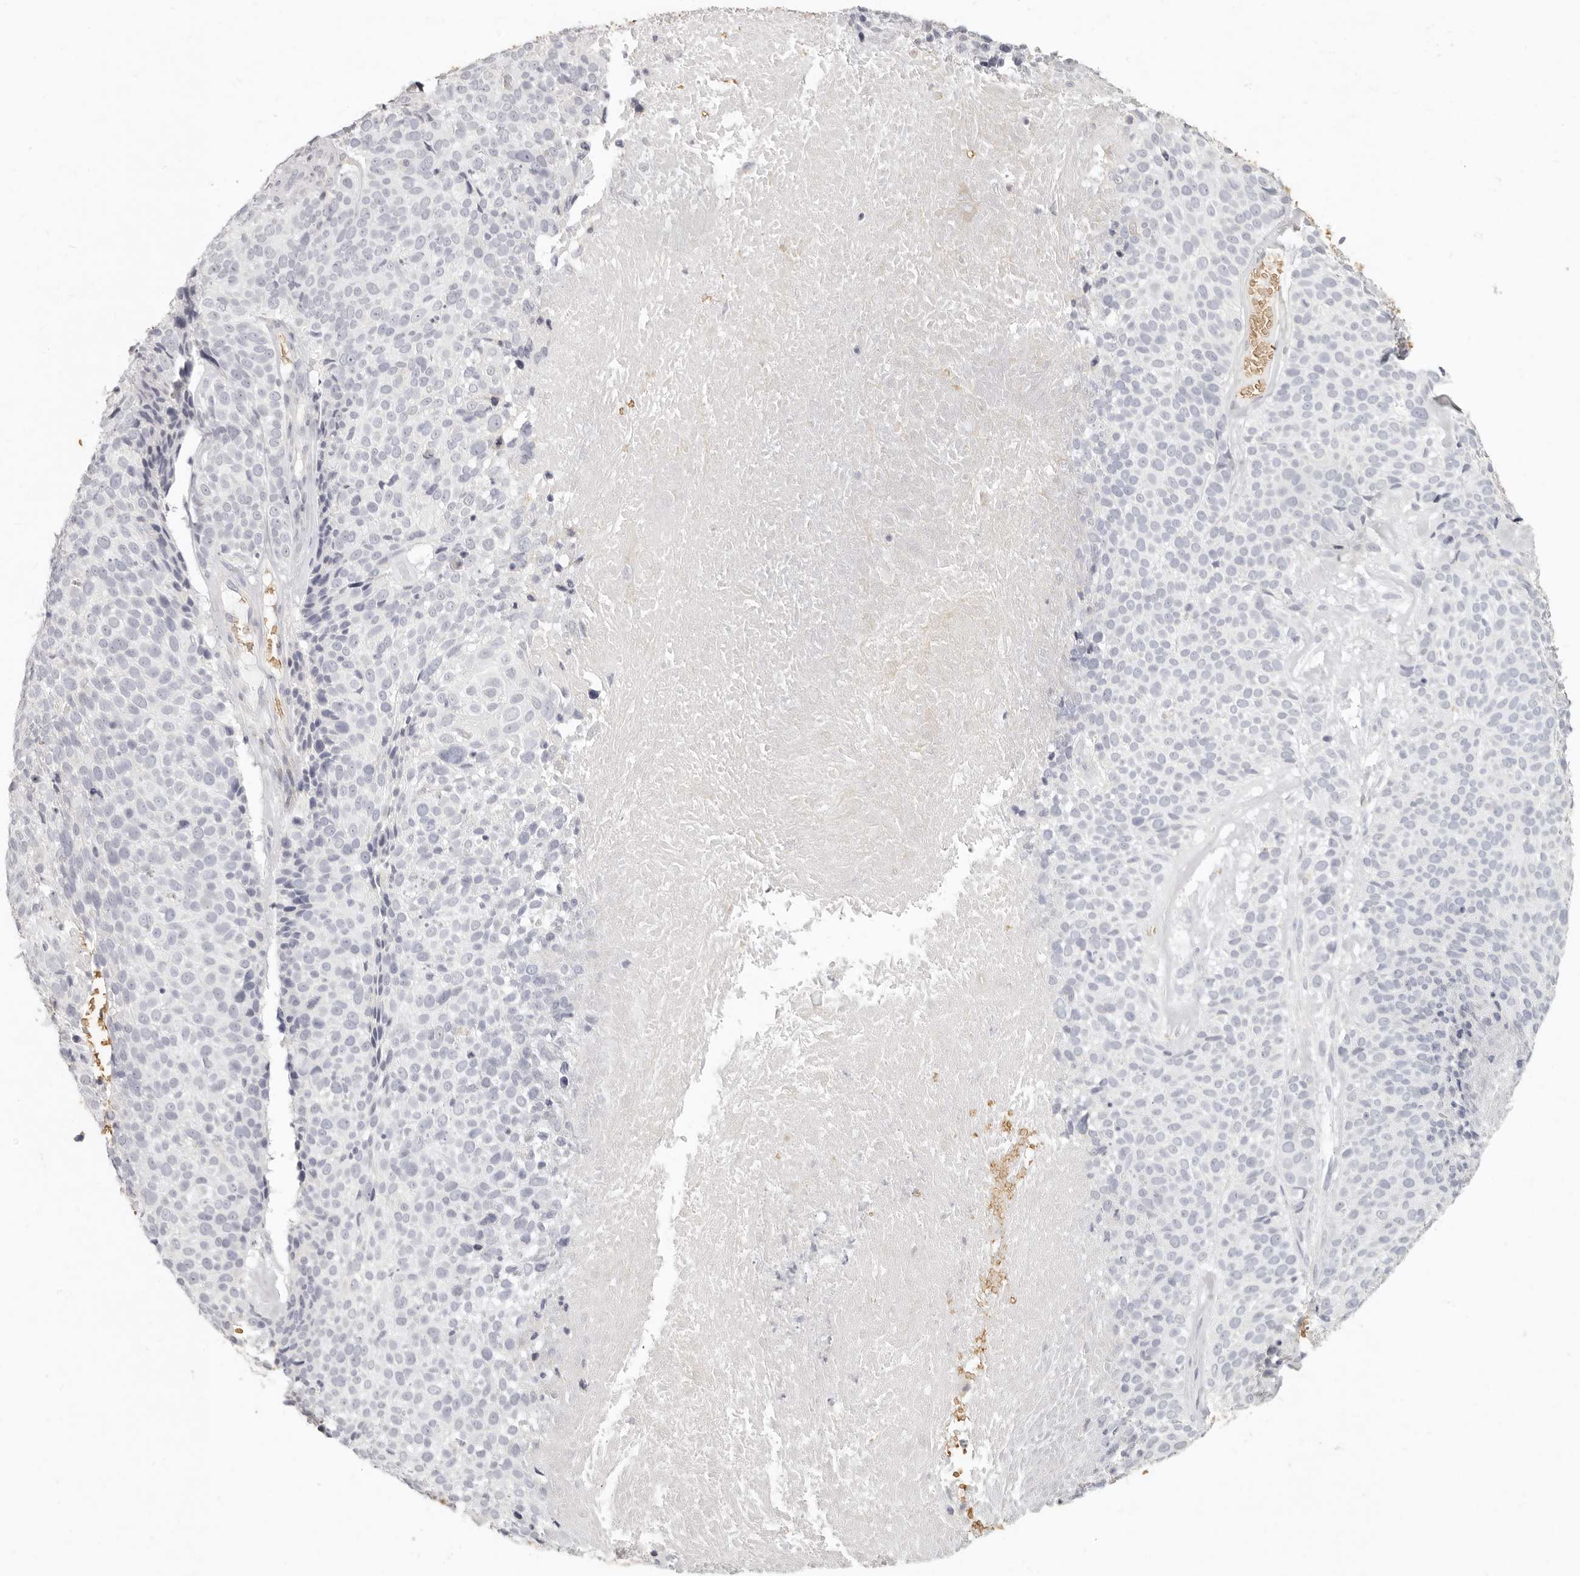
{"staining": {"intensity": "negative", "quantity": "none", "location": "none"}, "tissue": "cervical cancer", "cell_type": "Tumor cells", "image_type": "cancer", "snomed": [{"axis": "morphology", "description": "Squamous cell carcinoma, NOS"}, {"axis": "topography", "description": "Cervix"}], "caption": "High magnification brightfield microscopy of cervical cancer stained with DAB (3,3'-diaminobenzidine) (brown) and counterstained with hematoxylin (blue): tumor cells show no significant staining.", "gene": "NIBAN1", "patient": {"sex": "female", "age": 74}}